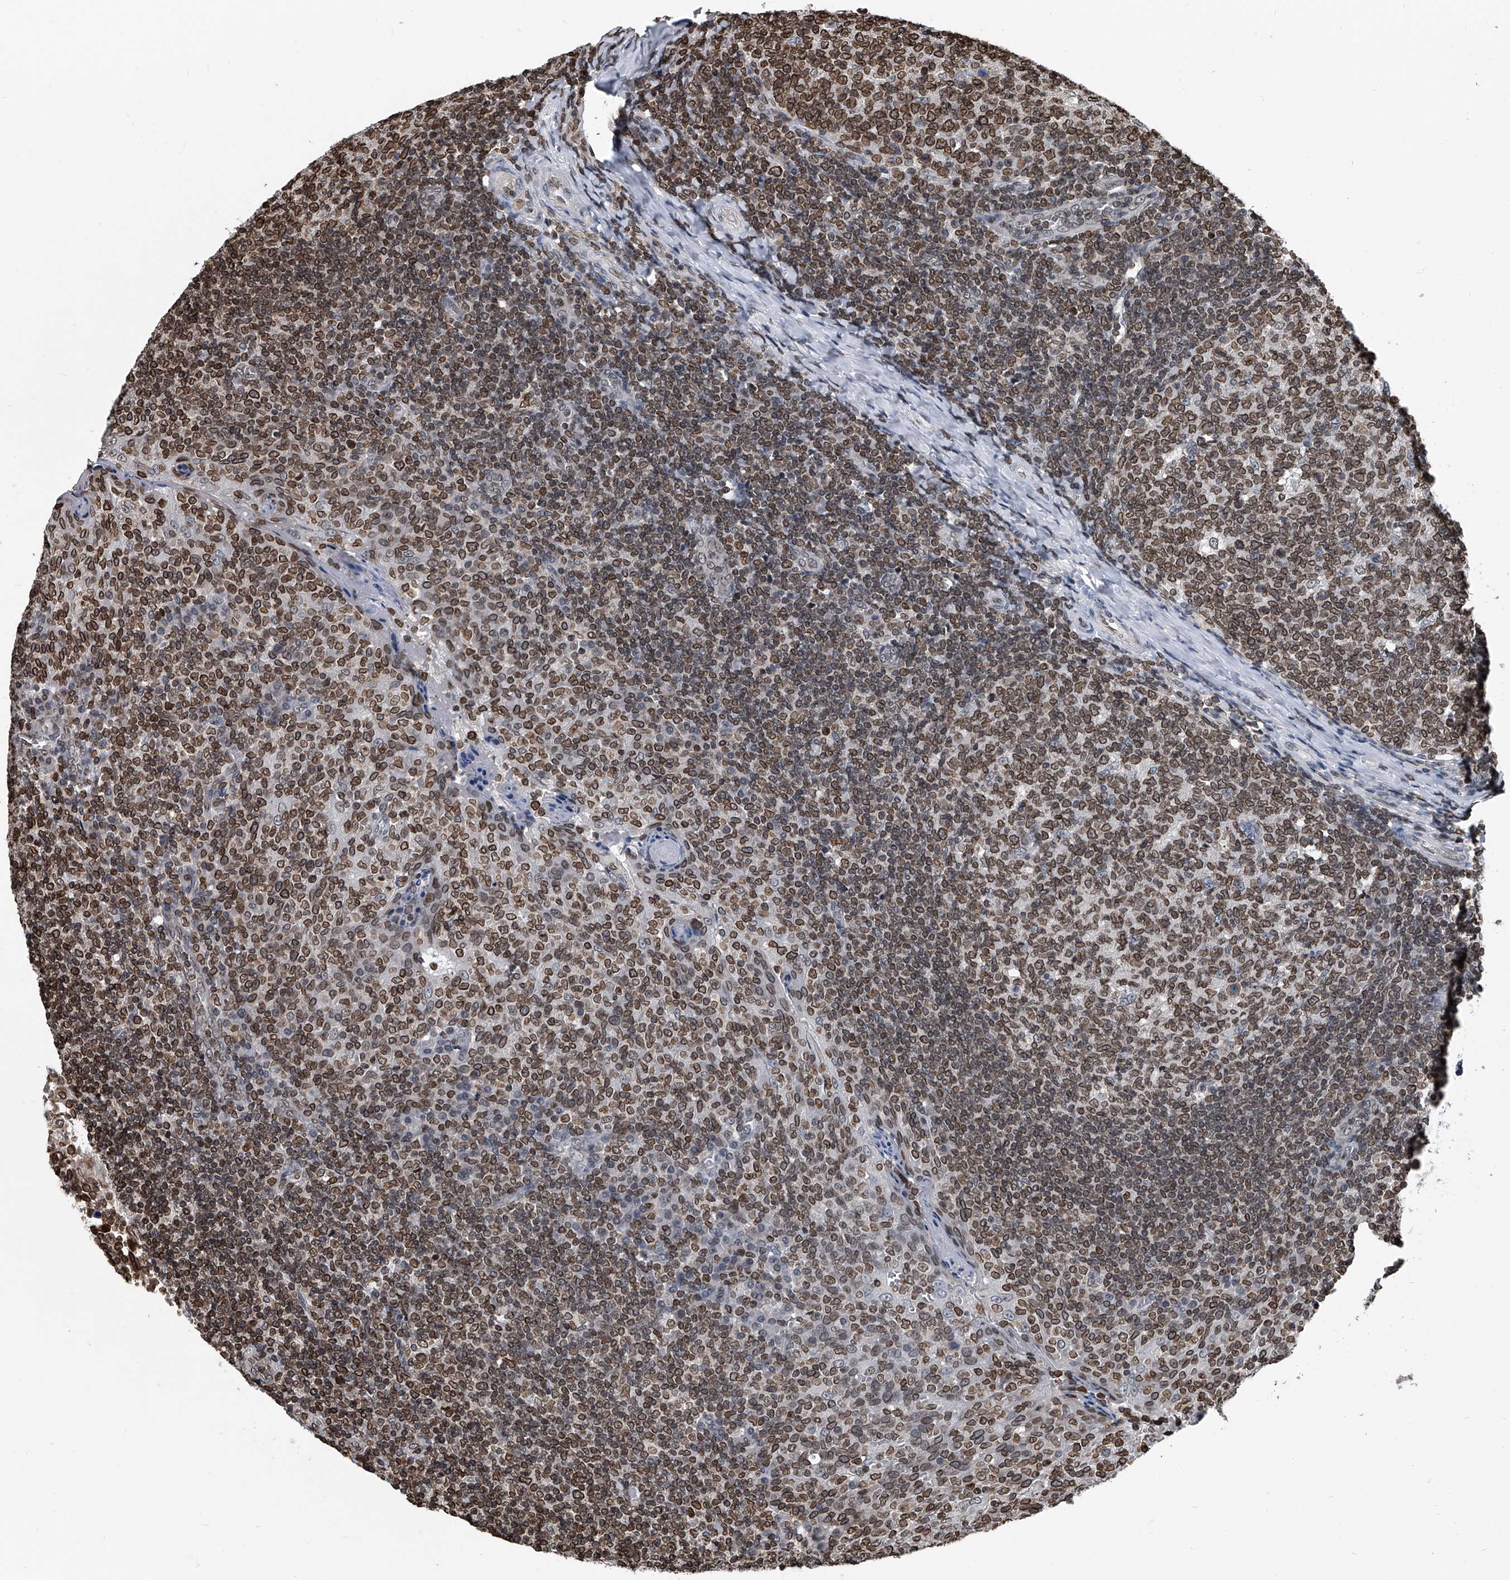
{"staining": {"intensity": "moderate", "quantity": ">75%", "location": "cytoplasmic/membranous,nuclear"}, "tissue": "tonsil", "cell_type": "Germinal center cells", "image_type": "normal", "snomed": [{"axis": "morphology", "description": "Normal tissue, NOS"}, {"axis": "topography", "description": "Tonsil"}], "caption": "This histopathology image shows immunohistochemistry staining of benign tonsil, with medium moderate cytoplasmic/membranous,nuclear expression in about >75% of germinal center cells.", "gene": "PHF20", "patient": {"sex": "female", "age": 19}}